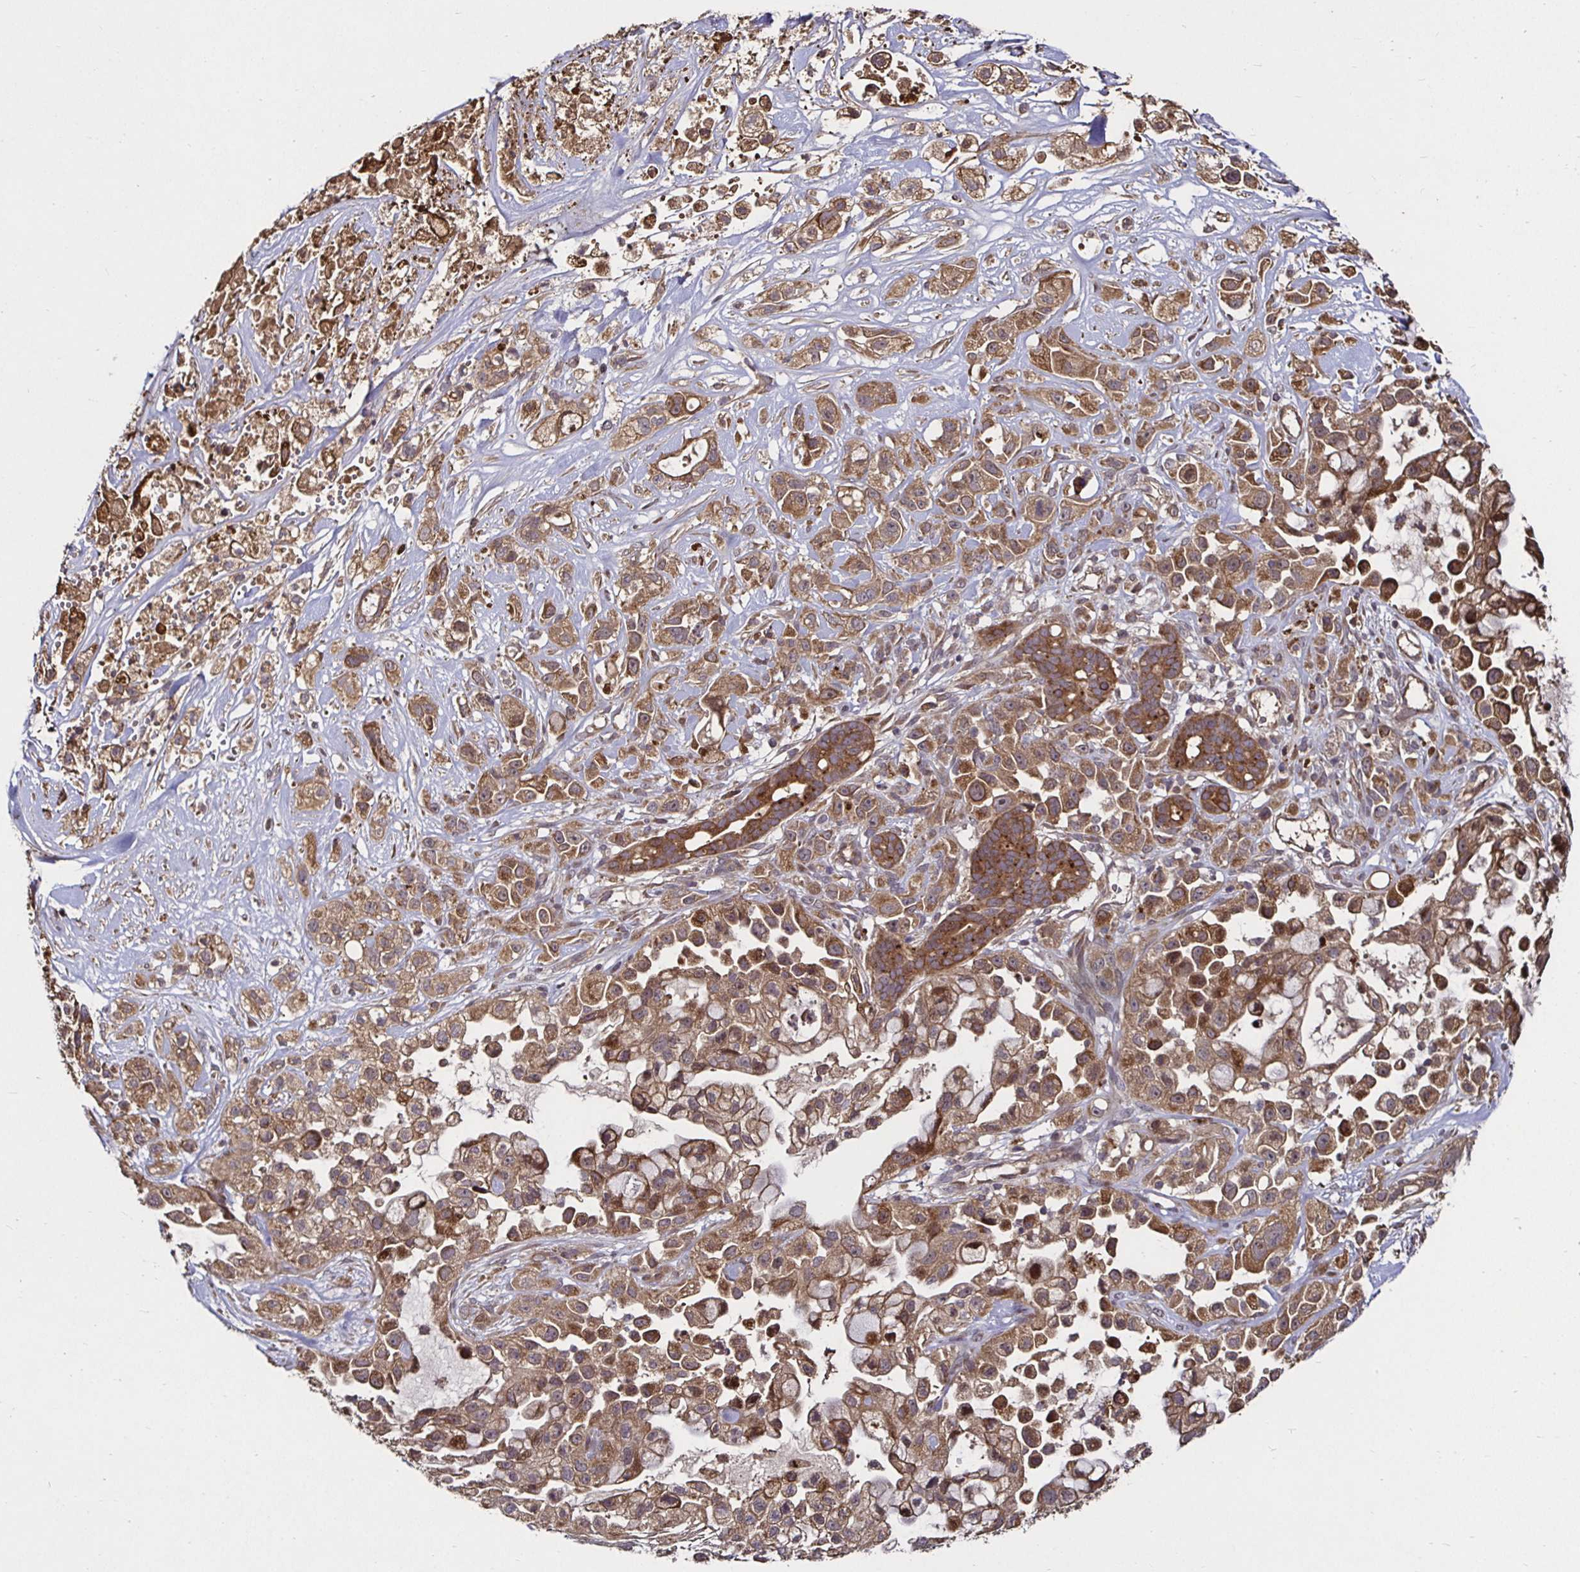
{"staining": {"intensity": "moderate", "quantity": ">75%", "location": "cytoplasmic/membranous"}, "tissue": "pancreatic cancer", "cell_type": "Tumor cells", "image_type": "cancer", "snomed": [{"axis": "morphology", "description": "Adenocarcinoma, NOS"}, {"axis": "topography", "description": "Pancreas"}], "caption": "Adenocarcinoma (pancreatic) stained for a protein (brown) shows moderate cytoplasmic/membranous positive expression in approximately >75% of tumor cells.", "gene": "SMYD3", "patient": {"sex": "male", "age": 44}}